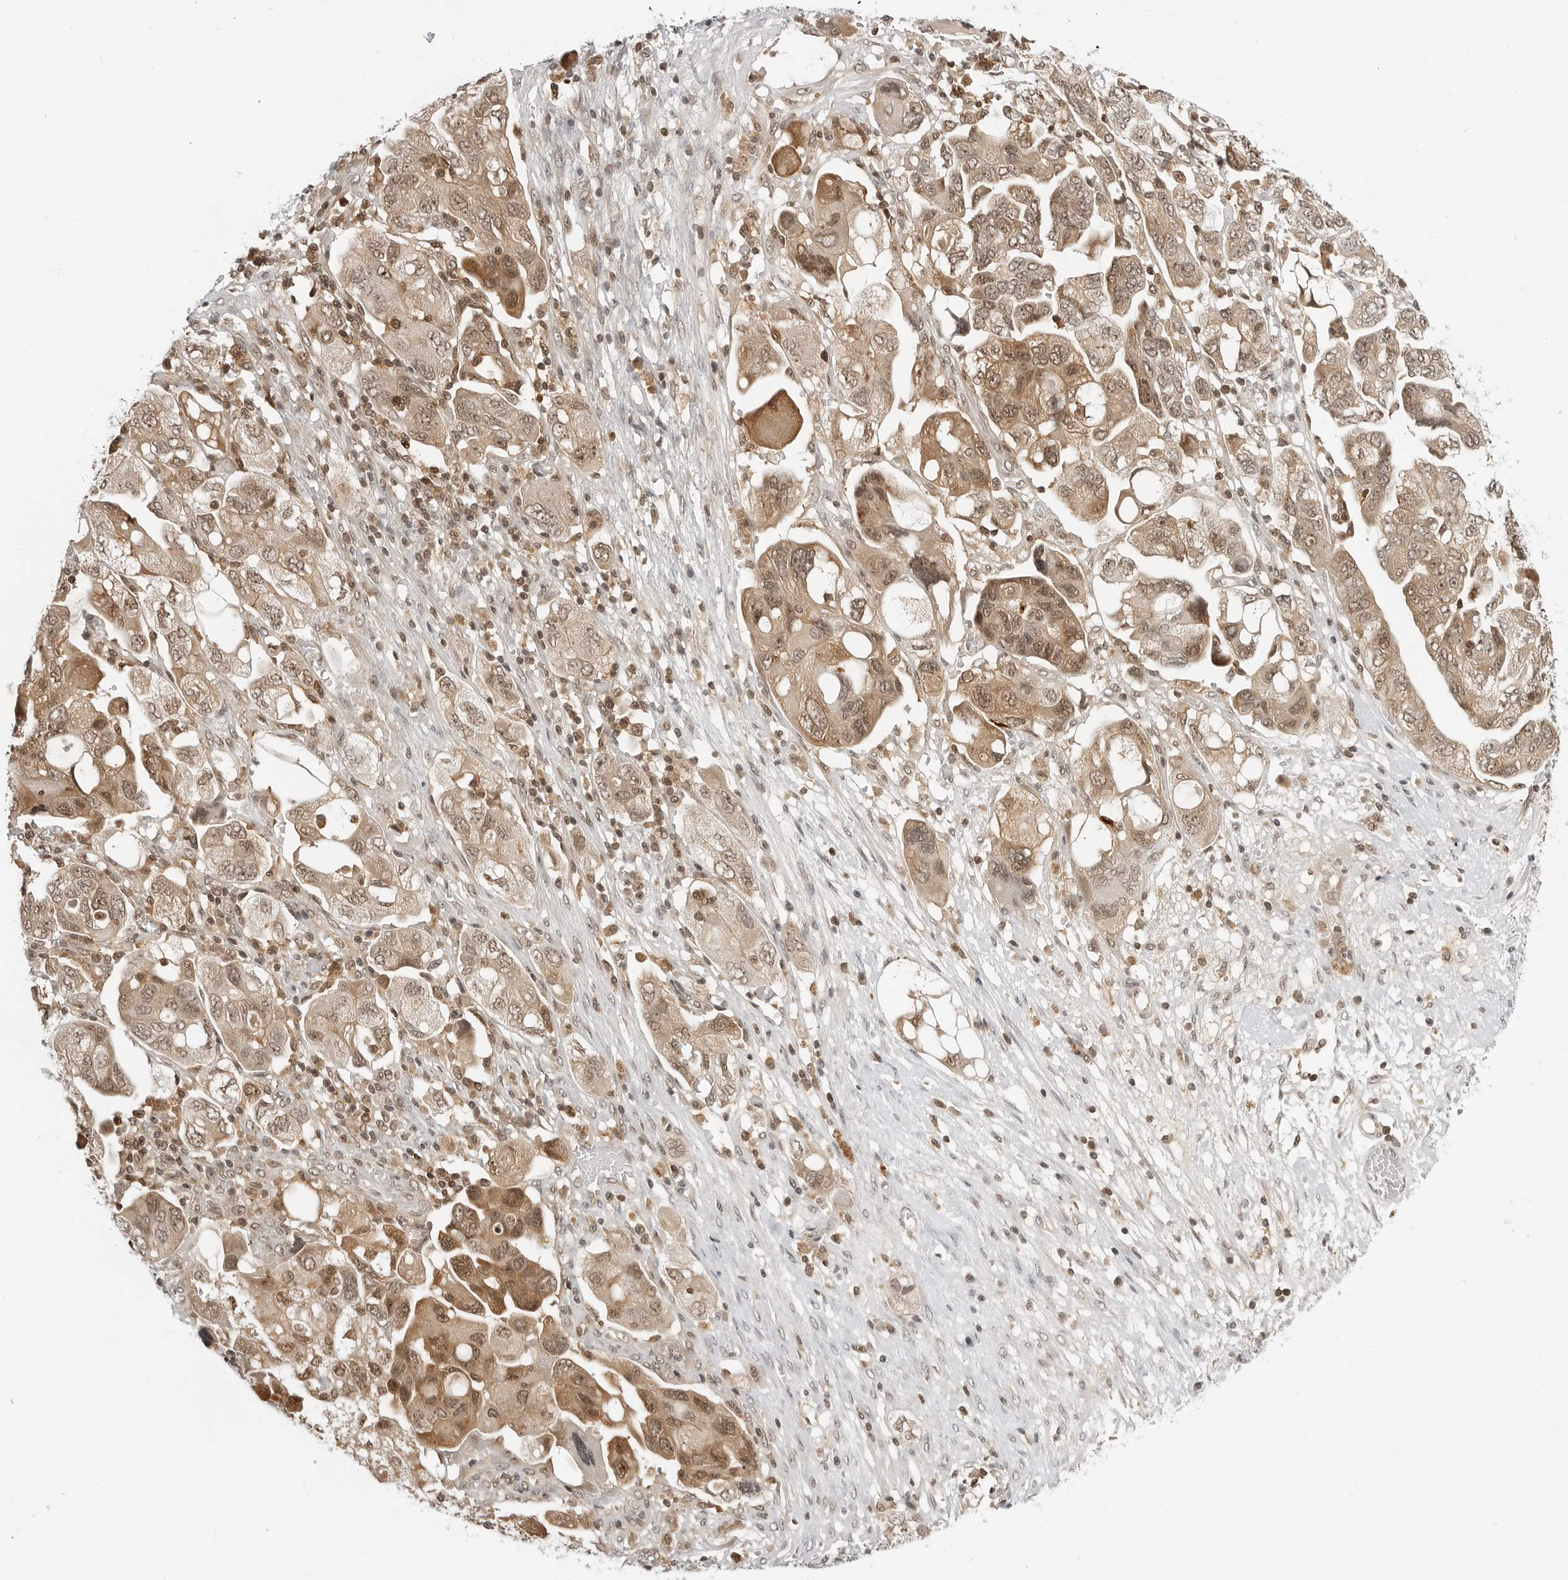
{"staining": {"intensity": "moderate", "quantity": ">75%", "location": "cytoplasmic/membranous,nuclear"}, "tissue": "ovarian cancer", "cell_type": "Tumor cells", "image_type": "cancer", "snomed": [{"axis": "morphology", "description": "Carcinoma, NOS"}, {"axis": "morphology", "description": "Cystadenocarcinoma, serous, NOS"}, {"axis": "topography", "description": "Ovary"}], "caption": "Human ovarian cancer (carcinoma) stained for a protein (brown) reveals moderate cytoplasmic/membranous and nuclear positive positivity in approximately >75% of tumor cells.", "gene": "C8orf33", "patient": {"sex": "female", "age": 69}}